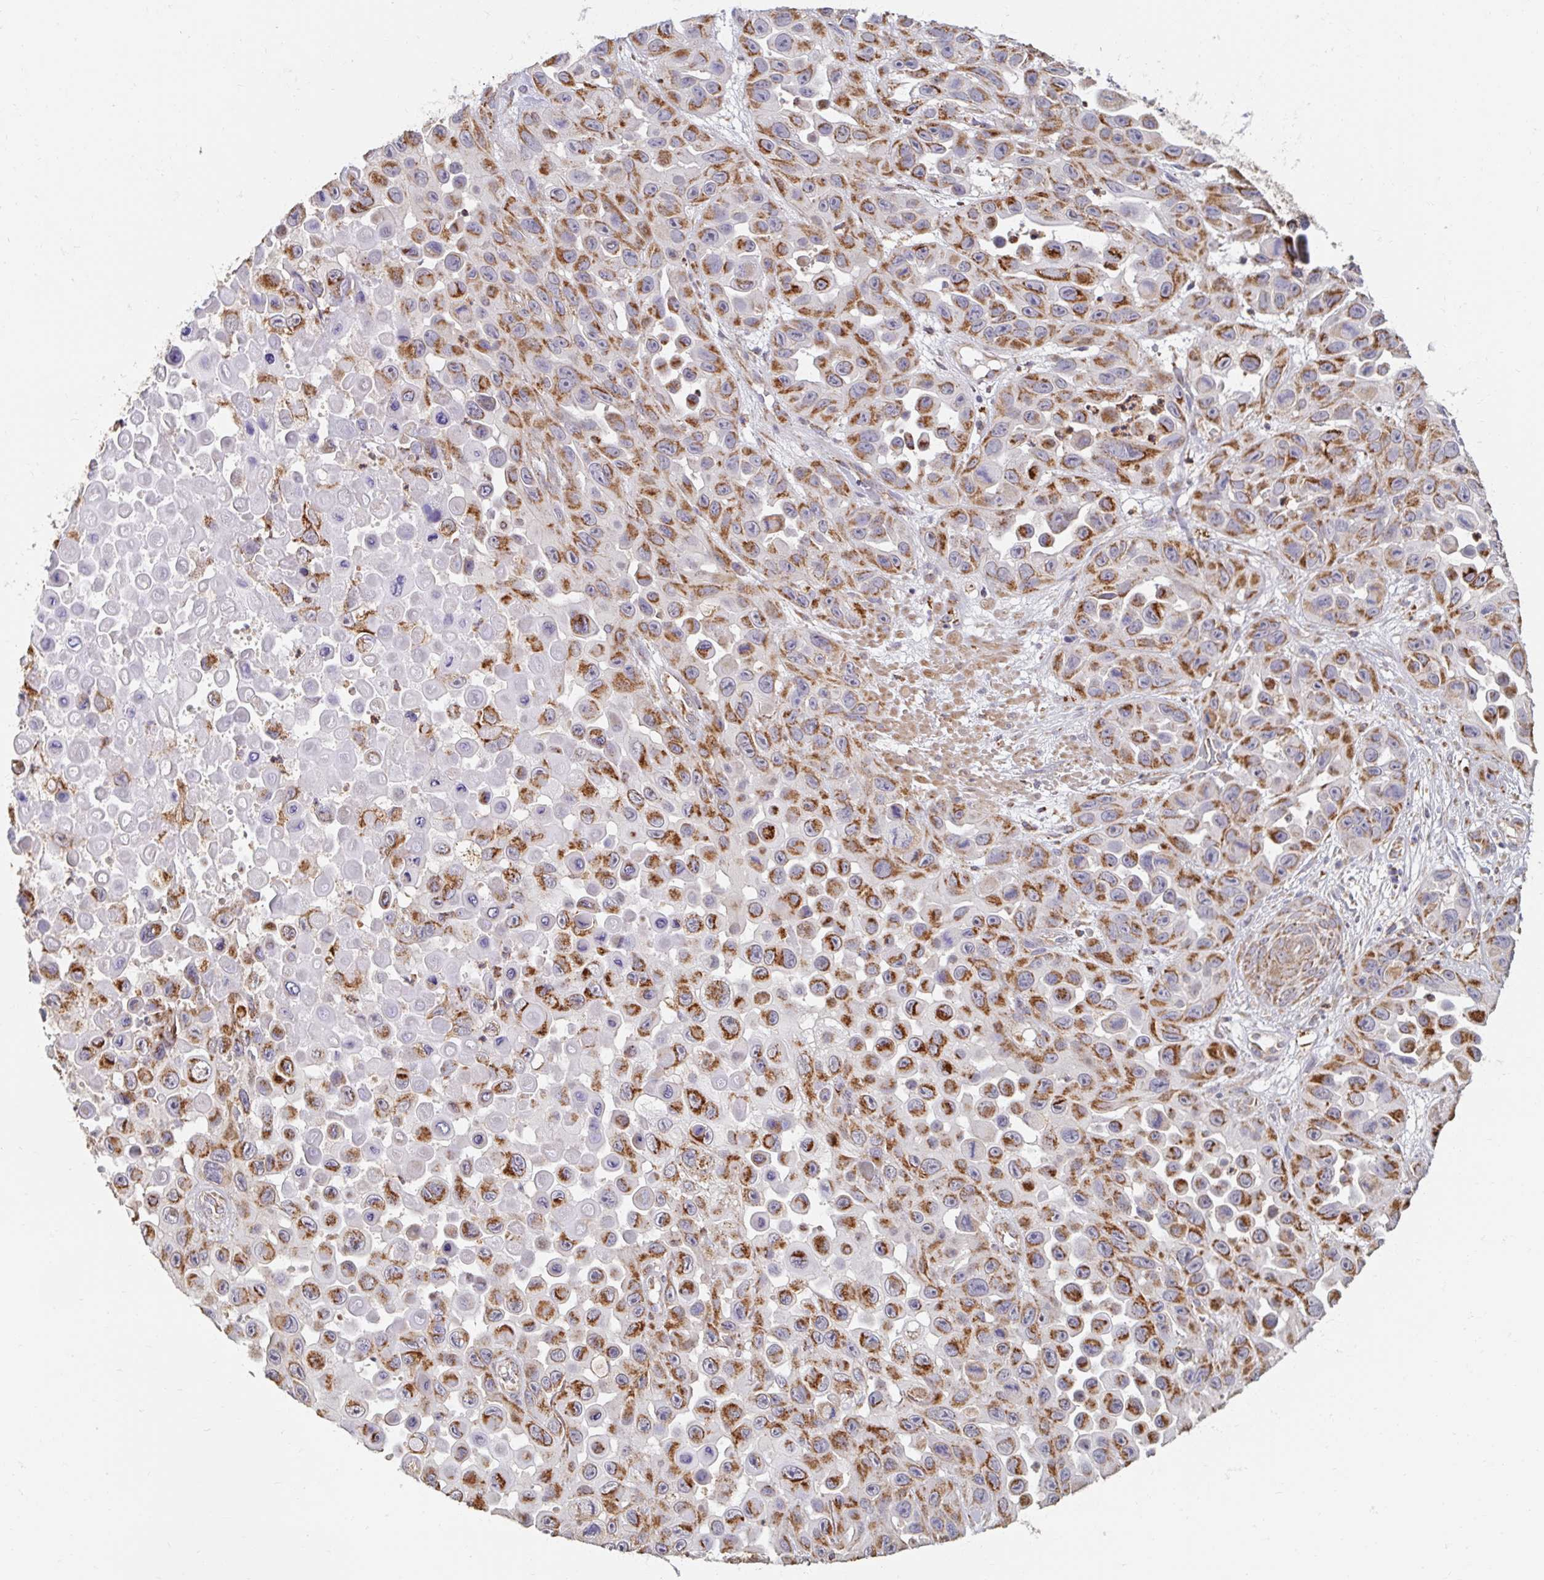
{"staining": {"intensity": "moderate", "quantity": ">75%", "location": "cytoplasmic/membranous"}, "tissue": "skin cancer", "cell_type": "Tumor cells", "image_type": "cancer", "snomed": [{"axis": "morphology", "description": "Squamous cell carcinoma, NOS"}, {"axis": "topography", "description": "Skin"}], "caption": "Protein staining of skin cancer (squamous cell carcinoma) tissue reveals moderate cytoplasmic/membranous positivity in about >75% of tumor cells.", "gene": "MAVS", "patient": {"sex": "male", "age": 81}}